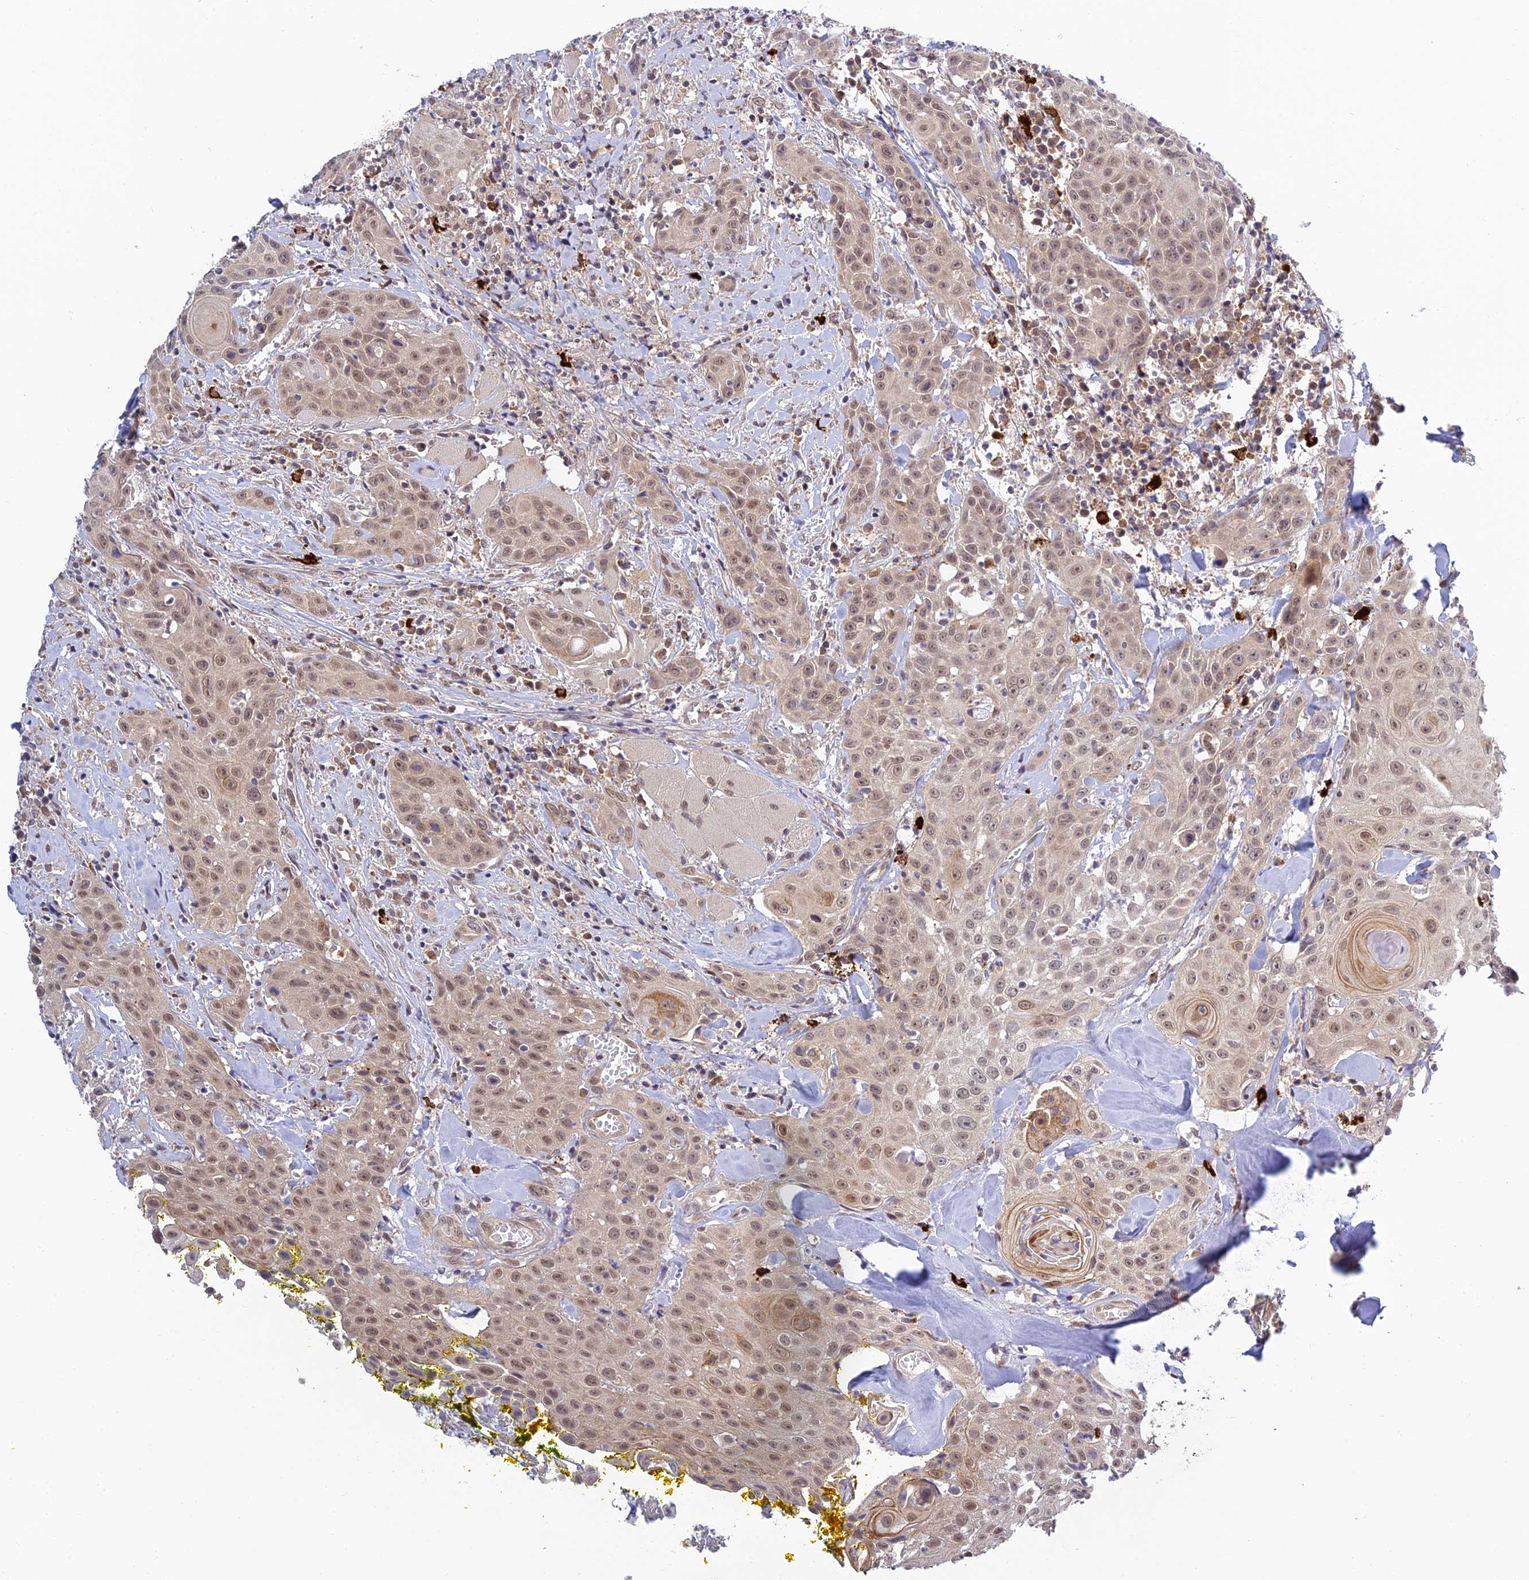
{"staining": {"intensity": "weak", "quantity": ">75%", "location": "cytoplasmic/membranous,nuclear"}, "tissue": "head and neck cancer", "cell_type": "Tumor cells", "image_type": "cancer", "snomed": [{"axis": "morphology", "description": "Squamous cell carcinoma, NOS"}, {"axis": "topography", "description": "Oral tissue"}, {"axis": "topography", "description": "Head-Neck"}], "caption": "This is an image of IHC staining of squamous cell carcinoma (head and neck), which shows weak staining in the cytoplasmic/membranous and nuclear of tumor cells.", "gene": "SKIC8", "patient": {"sex": "female", "age": 82}}